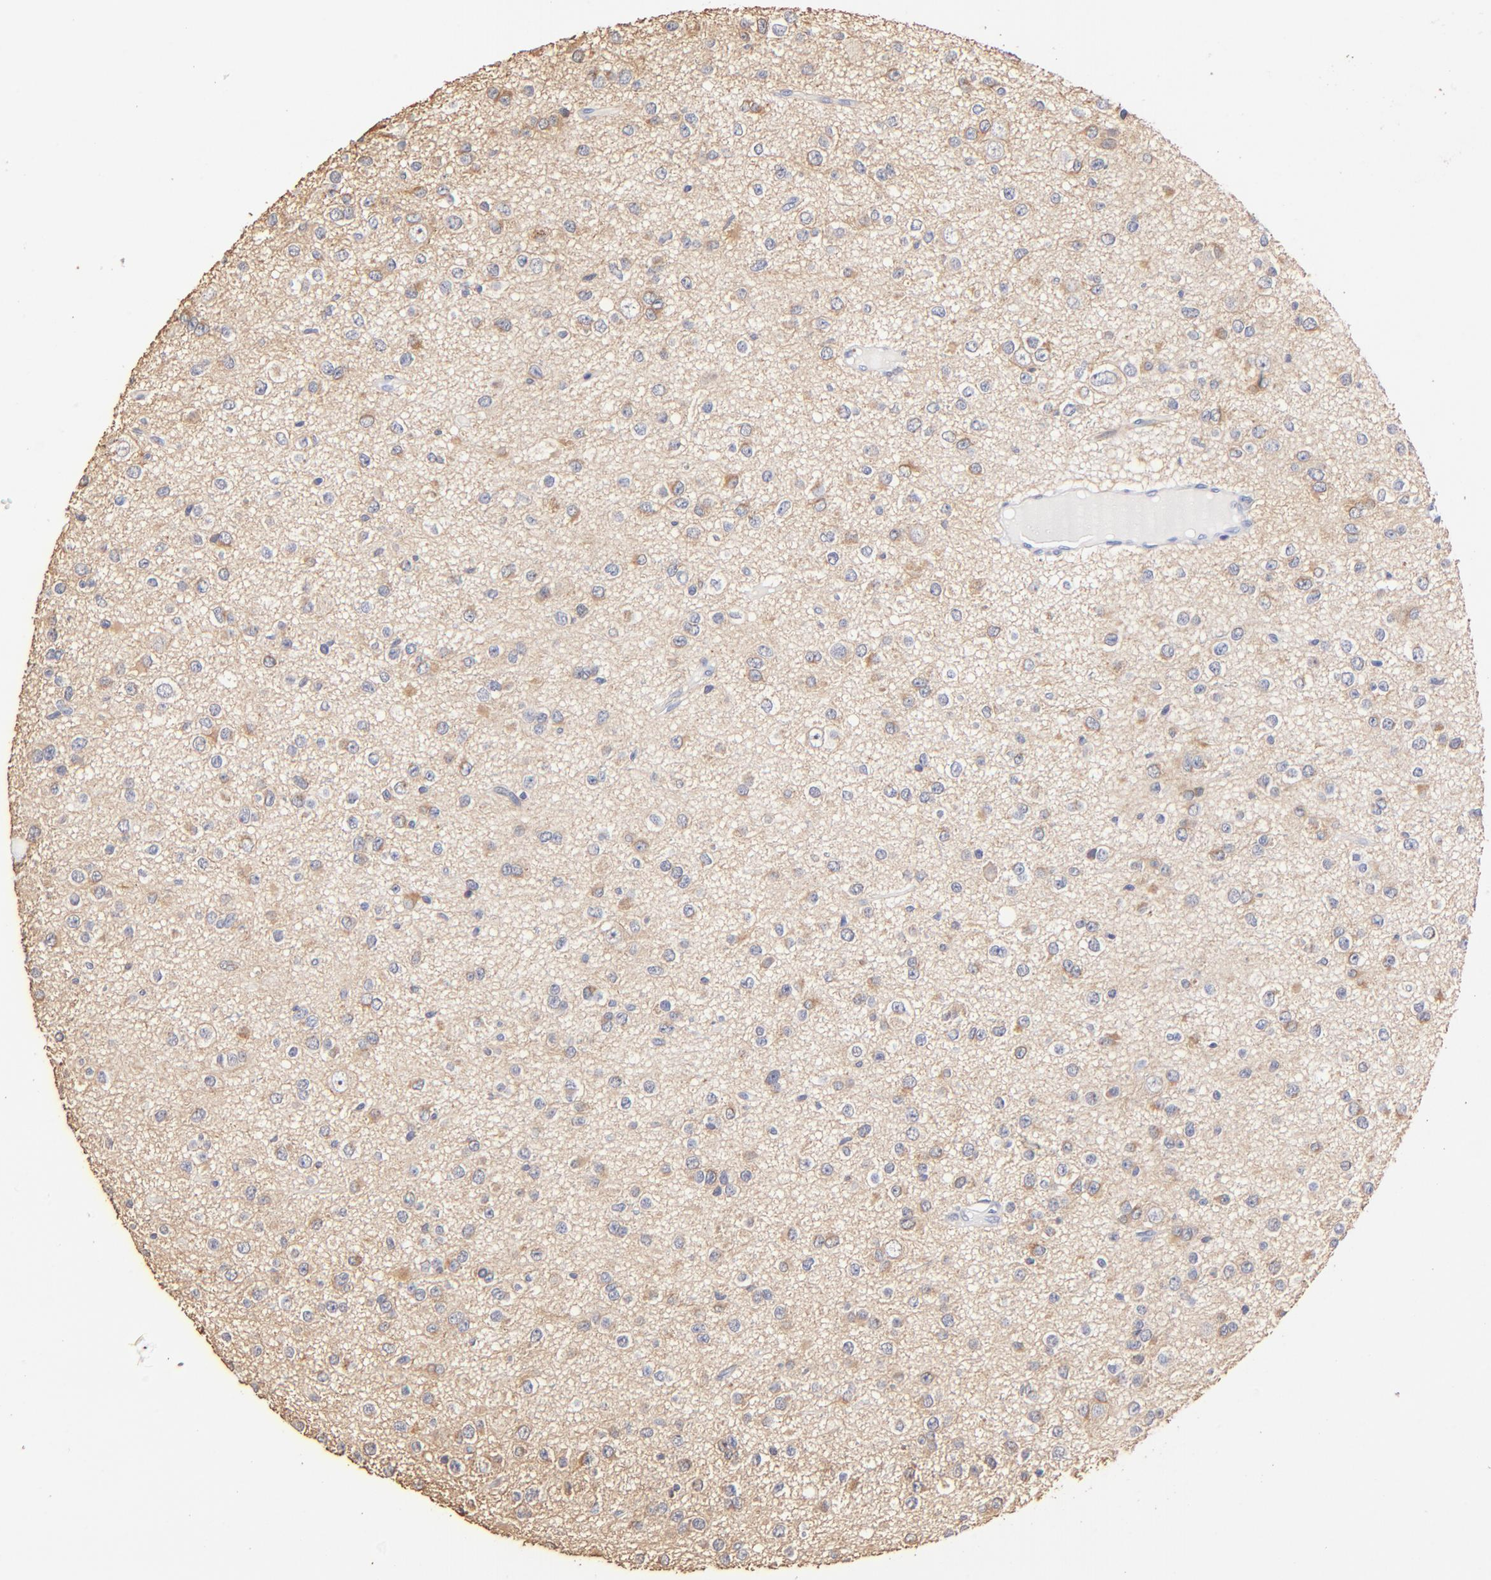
{"staining": {"intensity": "moderate", "quantity": "<25%", "location": "cytoplasmic/membranous"}, "tissue": "glioma", "cell_type": "Tumor cells", "image_type": "cancer", "snomed": [{"axis": "morphology", "description": "Glioma, malignant, Low grade"}, {"axis": "topography", "description": "Brain"}], "caption": "High-power microscopy captured an IHC histopathology image of malignant glioma (low-grade), revealing moderate cytoplasmic/membranous expression in about <25% of tumor cells.", "gene": "BBOF1", "patient": {"sex": "male", "age": 42}}